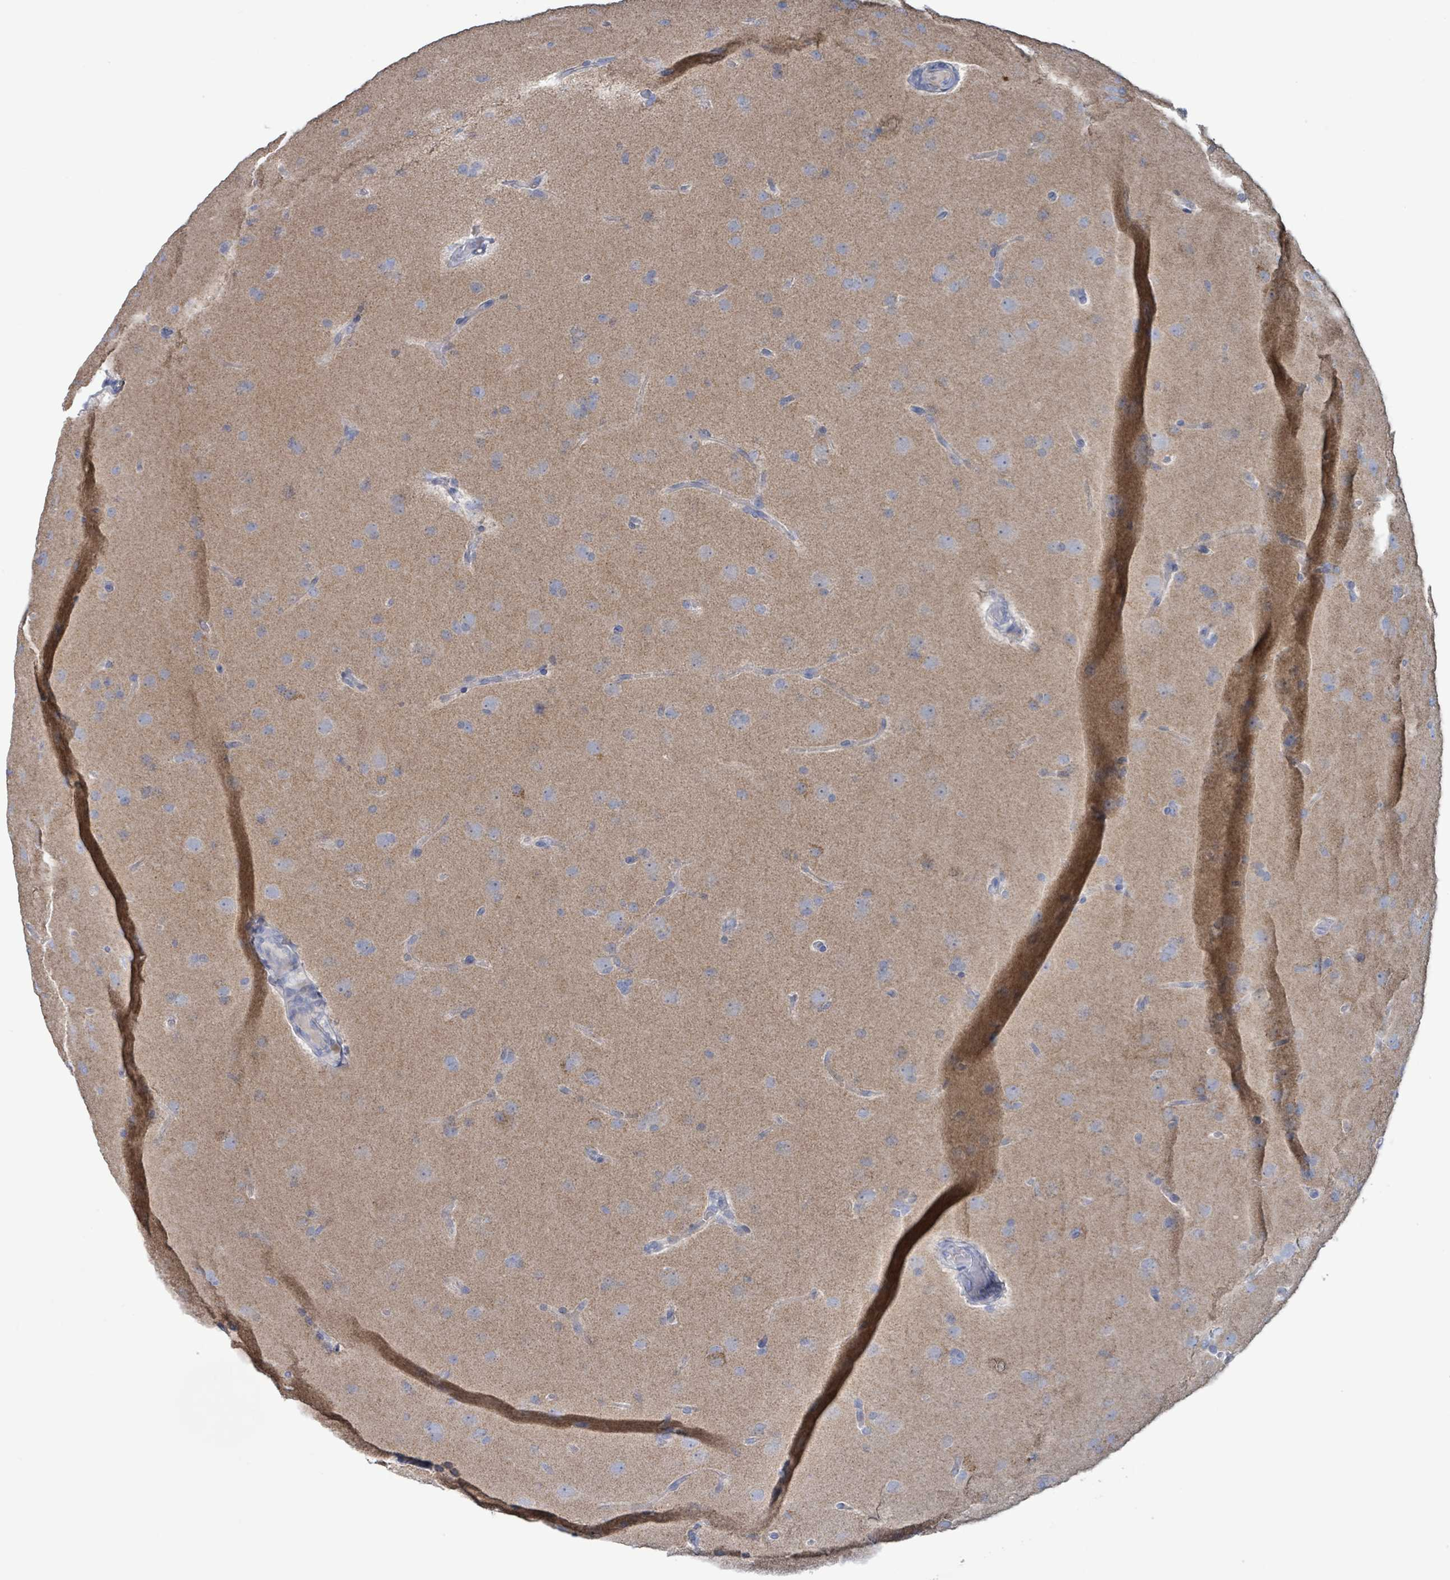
{"staining": {"intensity": "negative", "quantity": "none", "location": "none"}, "tissue": "glioma", "cell_type": "Tumor cells", "image_type": "cancer", "snomed": [{"axis": "morphology", "description": "Glioma, malignant, Low grade"}, {"axis": "topography", "description": "Brain"}], "caption": "Tumor cells are negative for brown protein staining in glioma.", "gene": "AKR1C4", "patient": {"sex": "female", "age": 32}}